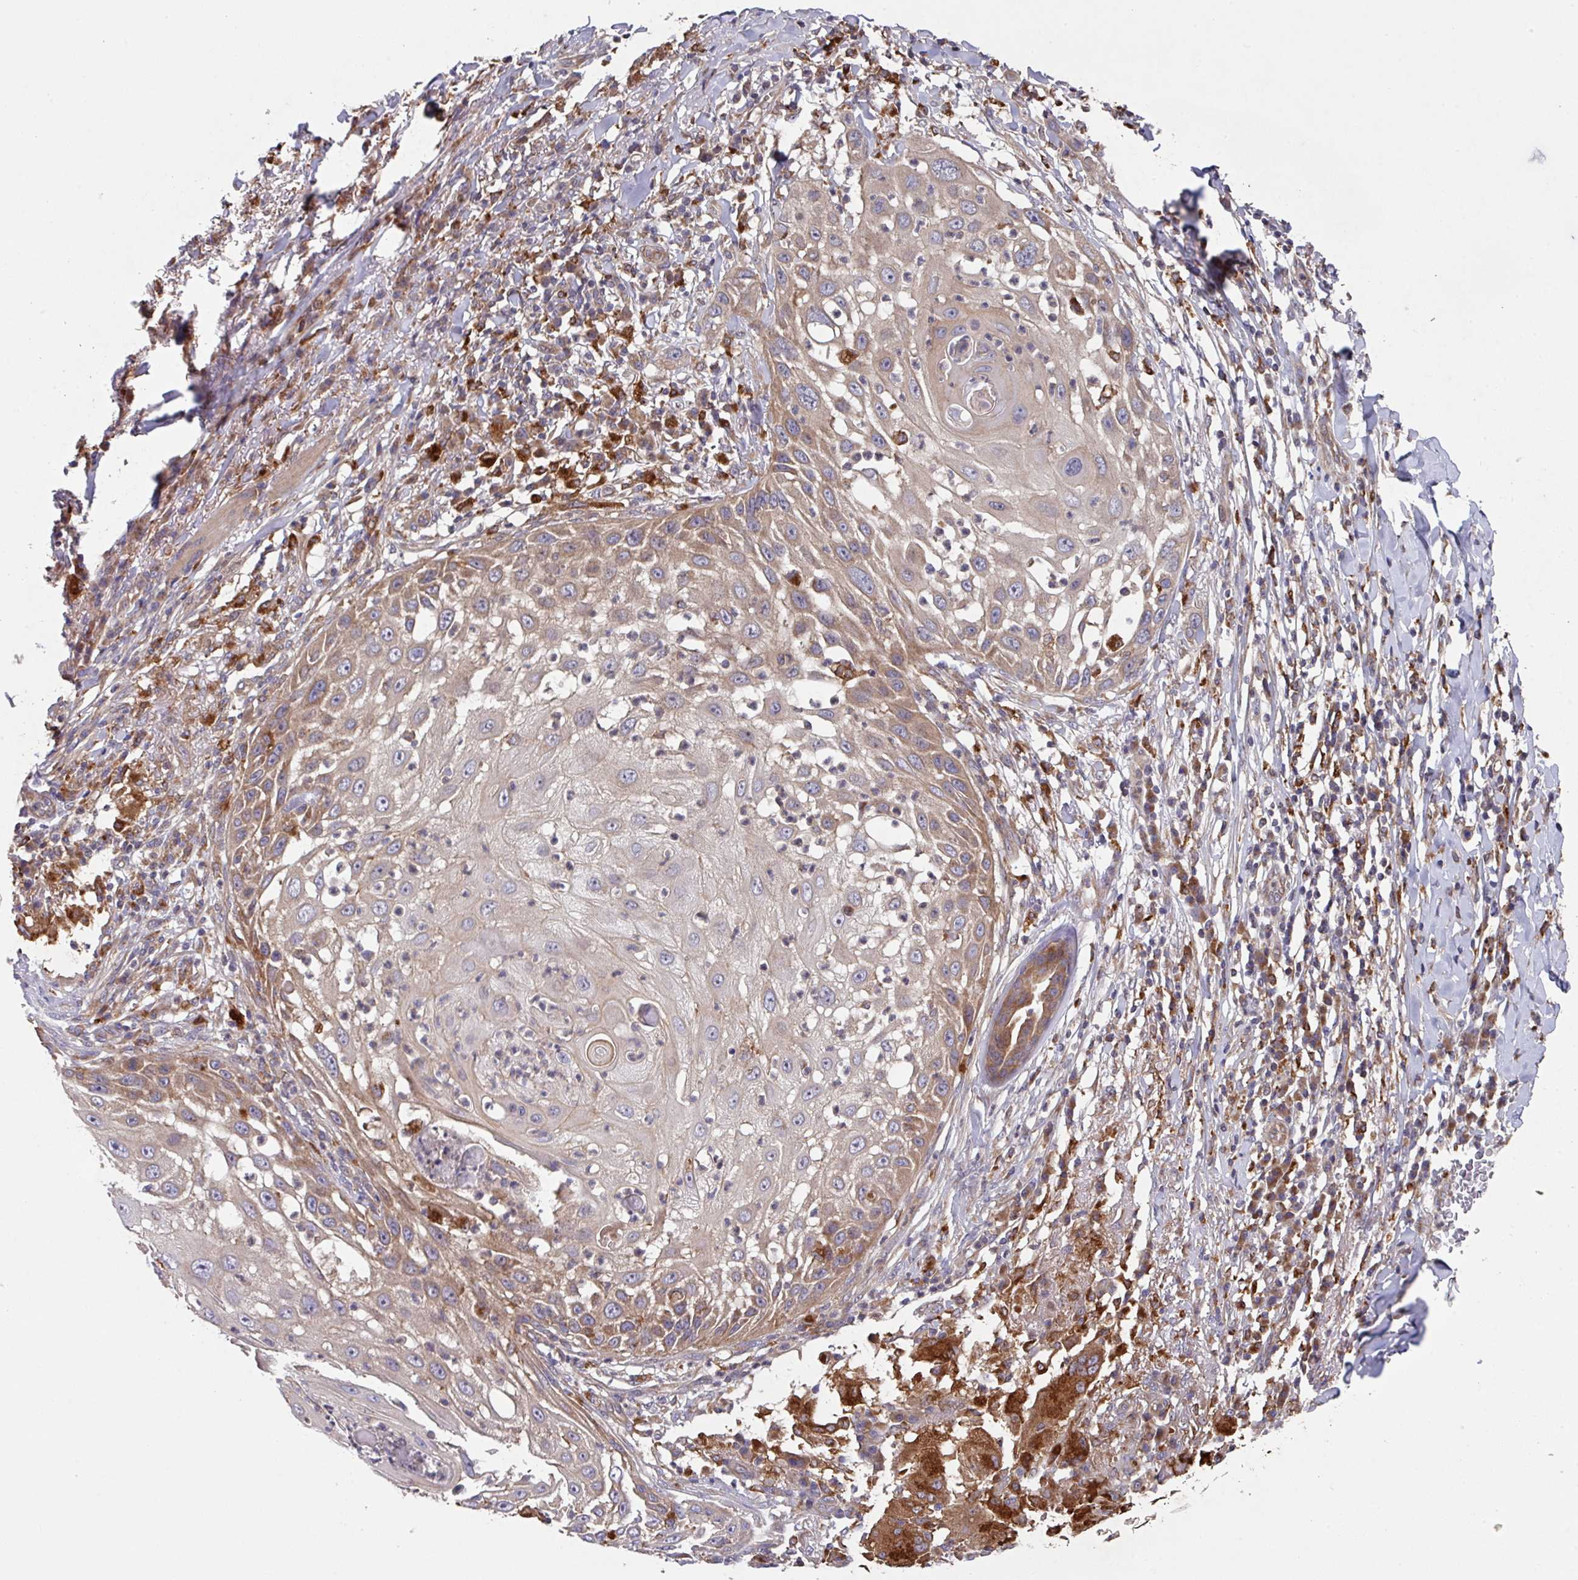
{"staining": {"intensity": "moderate", "quantity": "25%-75%", "location": "cytoplasmic/membranous"}, "tissue": "skin cancer", "cell_type": "Tumor cells", "image_type": "cancer", "snomed": [{"axis": "morphology", "description": "Squamous cell carcinoma, NOS"}, {"axis": "topography", "description": "Skin"}], "caption": "Immunohistochemistry (IHC) staining of skin cancer (squamous cell carcinoma), which displays medium levels of moderate cytoplasmic/membranous staining in approximately 25%-75% of tumor cells indicating moderate cytoplasmic/membranous protein positivity. The staining was performed using DAB (brown) for protein detection and nuclei were counterstained in hematoxylin (blue).", "gene": "TRIM14", "patient": {"sex": "female", "age": 44}}